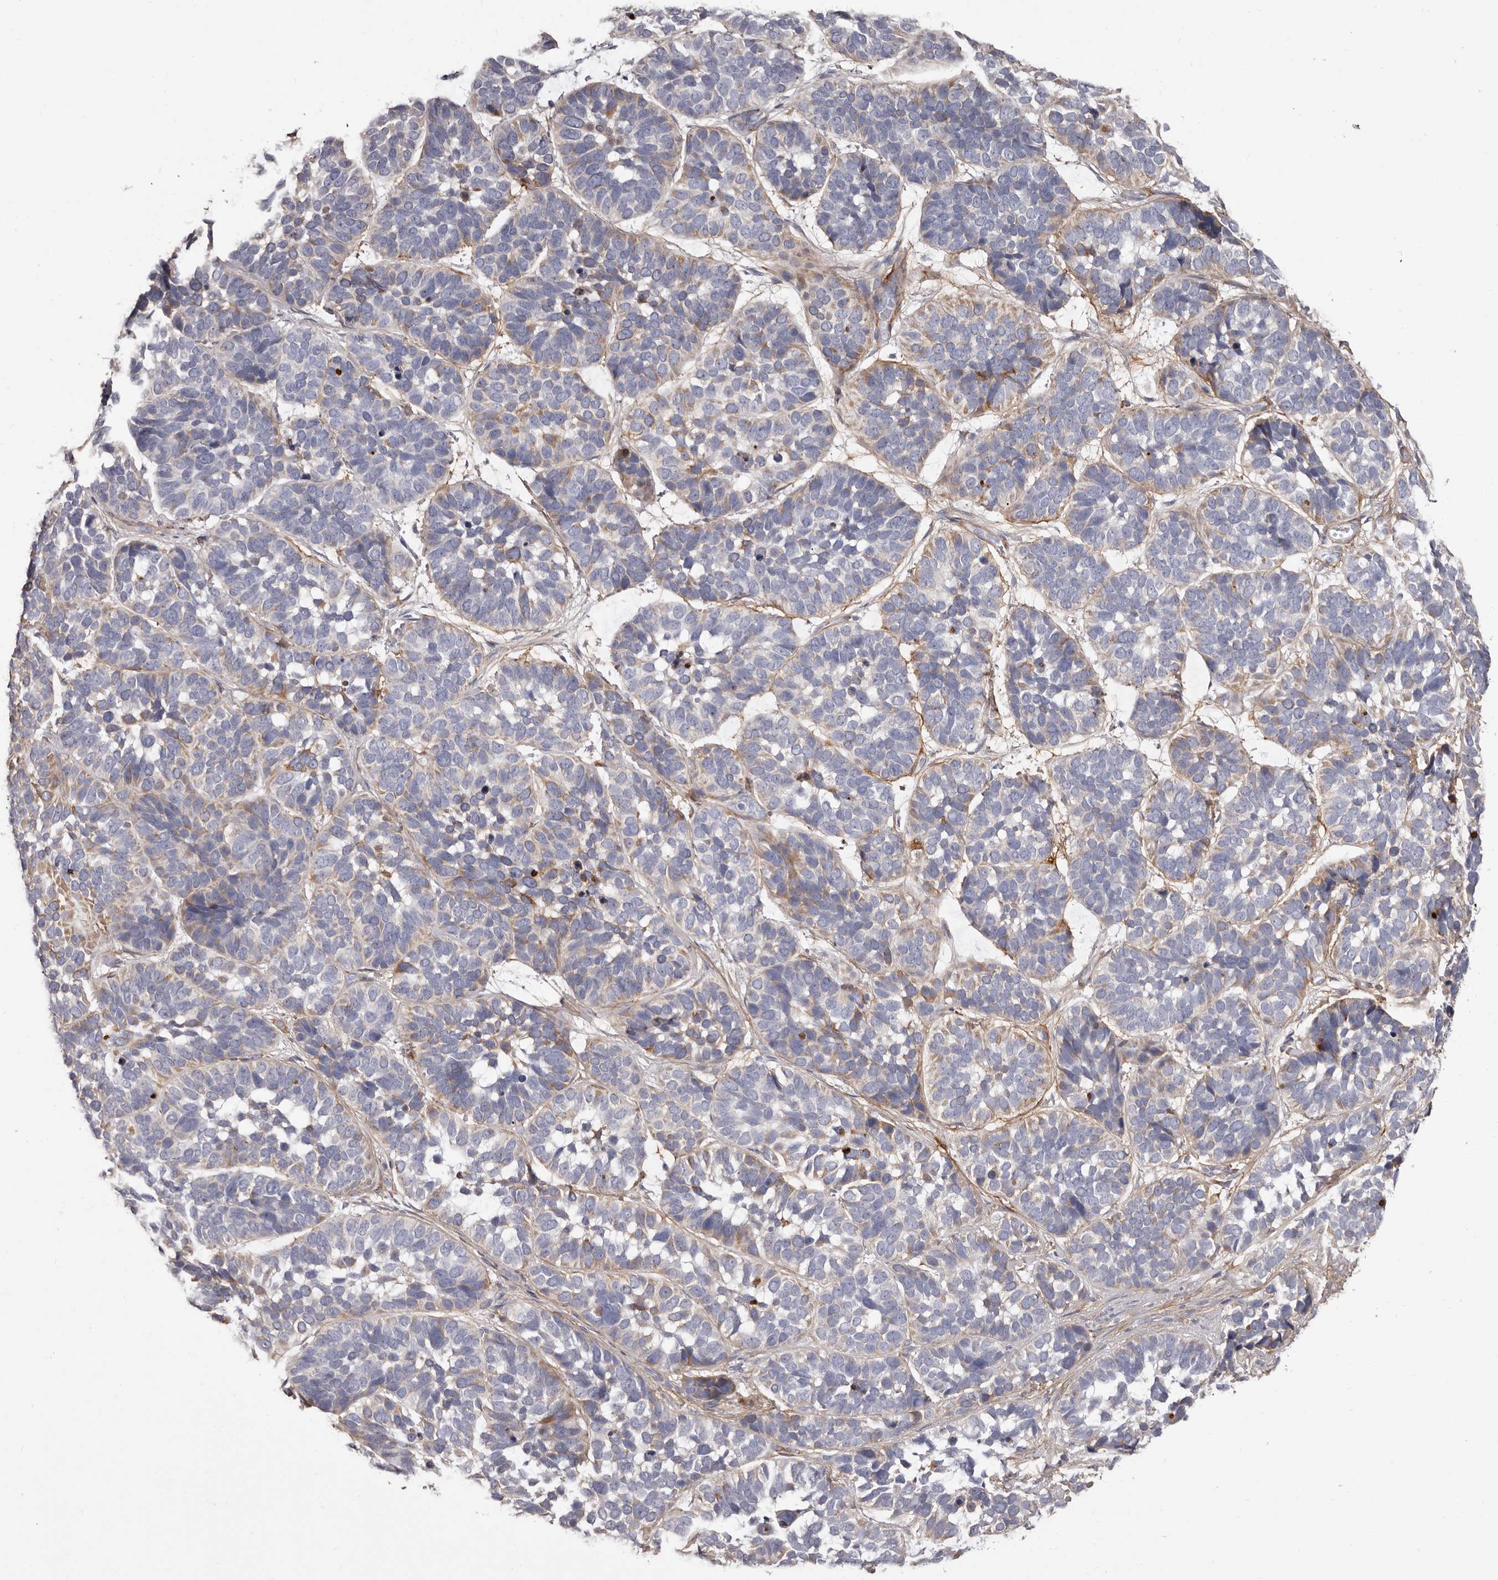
{"staining": {"intensity": "moderate", "quantity": "<25%", "location": "cytoplasmic/membranous"}, "tissue": "skin cancer", "cell_type": "Tumor cells", "image_type": "cancer", "snomed": [{"axis": "morphology", "description": "Basal cell carcinoma"}, {"axis": "topography", "description": "Skin"}], "caption": "High-power microscopy captured an immunohistochemistry (IHC) photomicrograph of skin cancer, revealing moderate cytoplasmic/membranous expression in approximately <25% of tumor cells. (DAB = brown stain, brightfield microscopy at high magnification).", "gene": "COL6A1", "patient": {"sex": "male", "age": 62}}